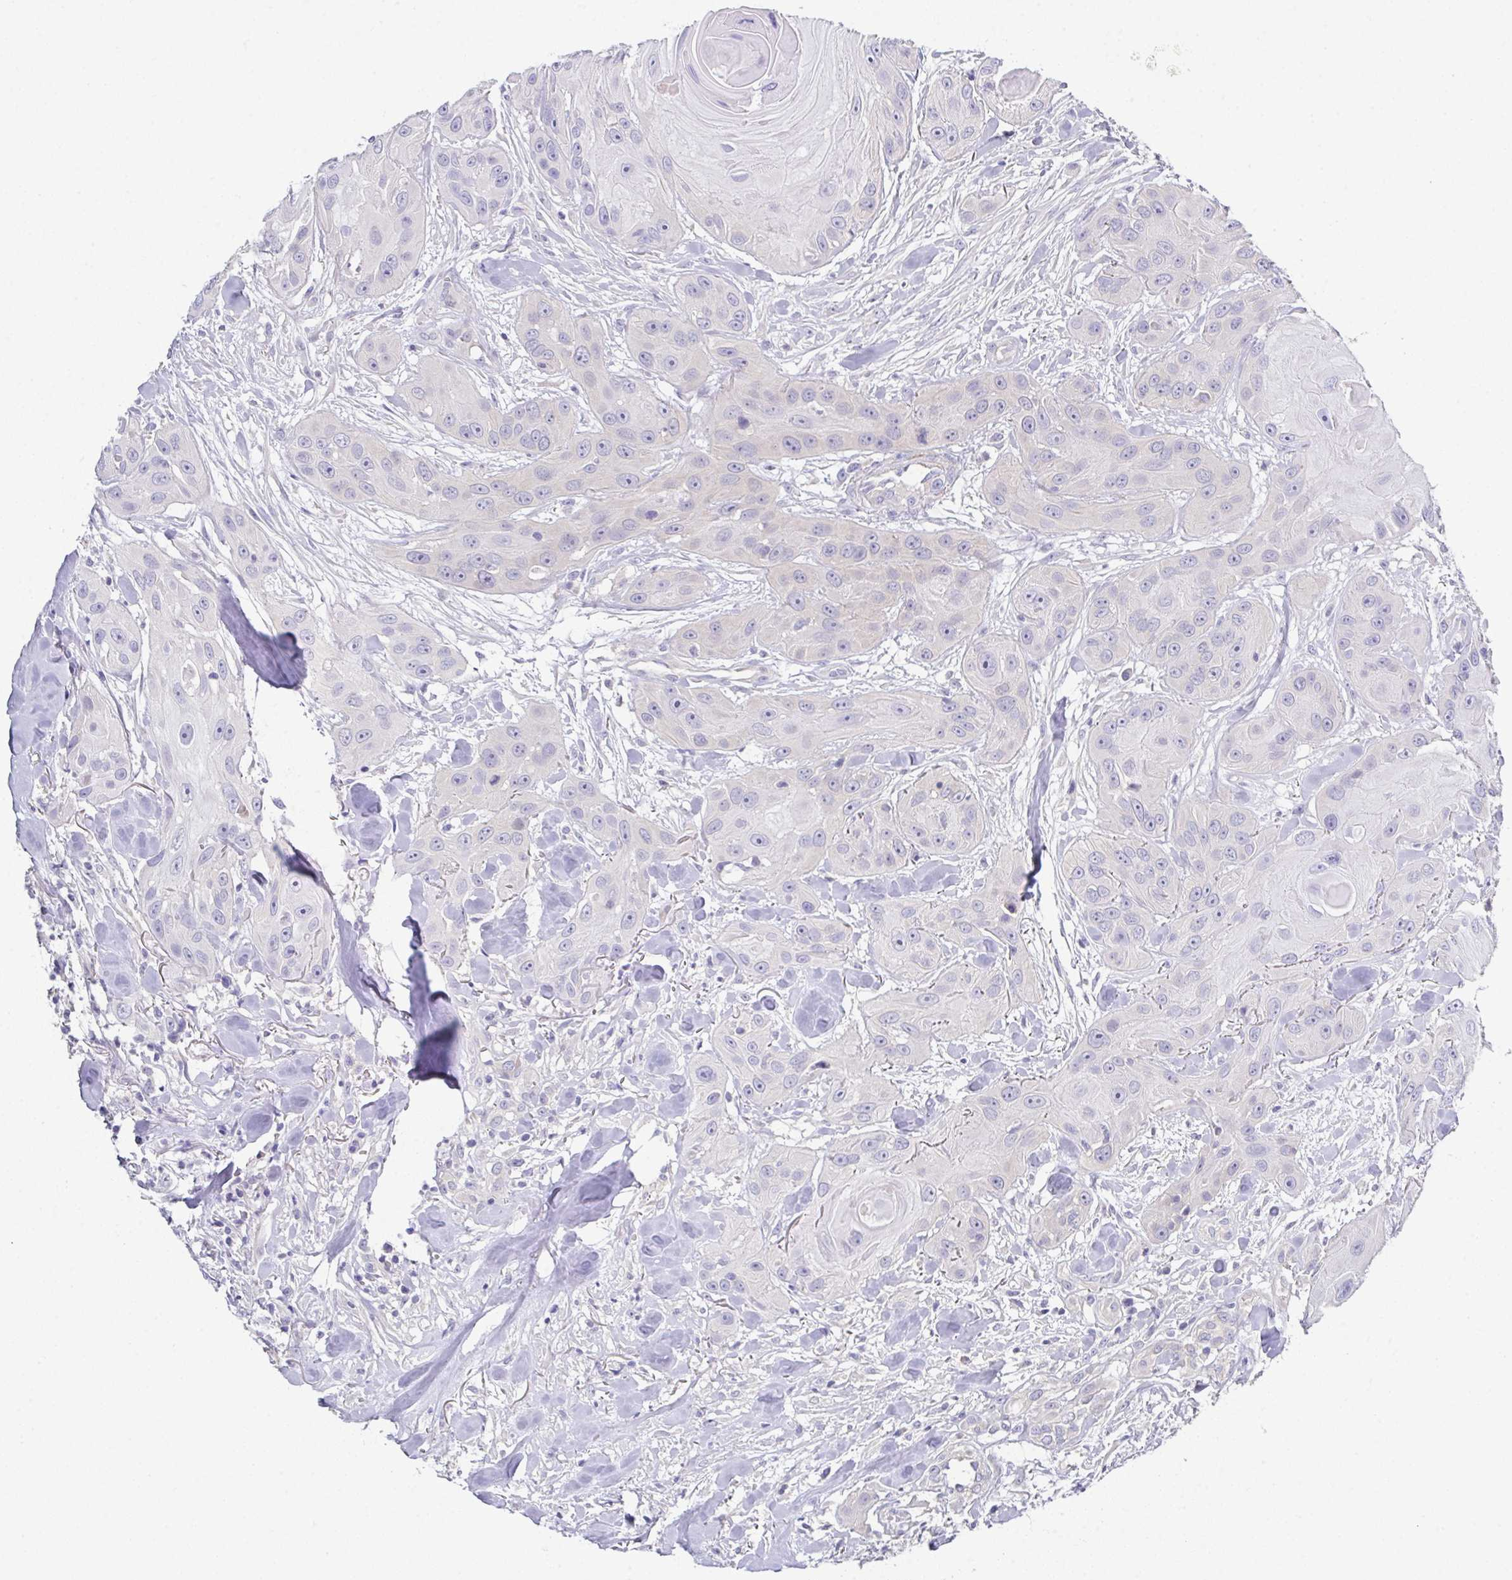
{"staining": {"intensity": "weak", "quantity": "<25%", "location": "nuclear"}, "tissue": "head and neck cancer", "cell_type": "Tumor cells", "image_type": "cancer", "snomed": [{"axis": "morphology", "description": "Squamous cell carcinoma, NOS"}, {"axis": "topography", "description": "Oral tissue"}, {"axis": "topography", "description": "Head-Neck"}], "caption": "Head and neck cancer (squamous cell carcinoma) was stained to show a protein in brown. There is no significant positivity in tumor cells.", "gene": "CFAP97D1", "patient": {"sex": "male", "age": 77}}